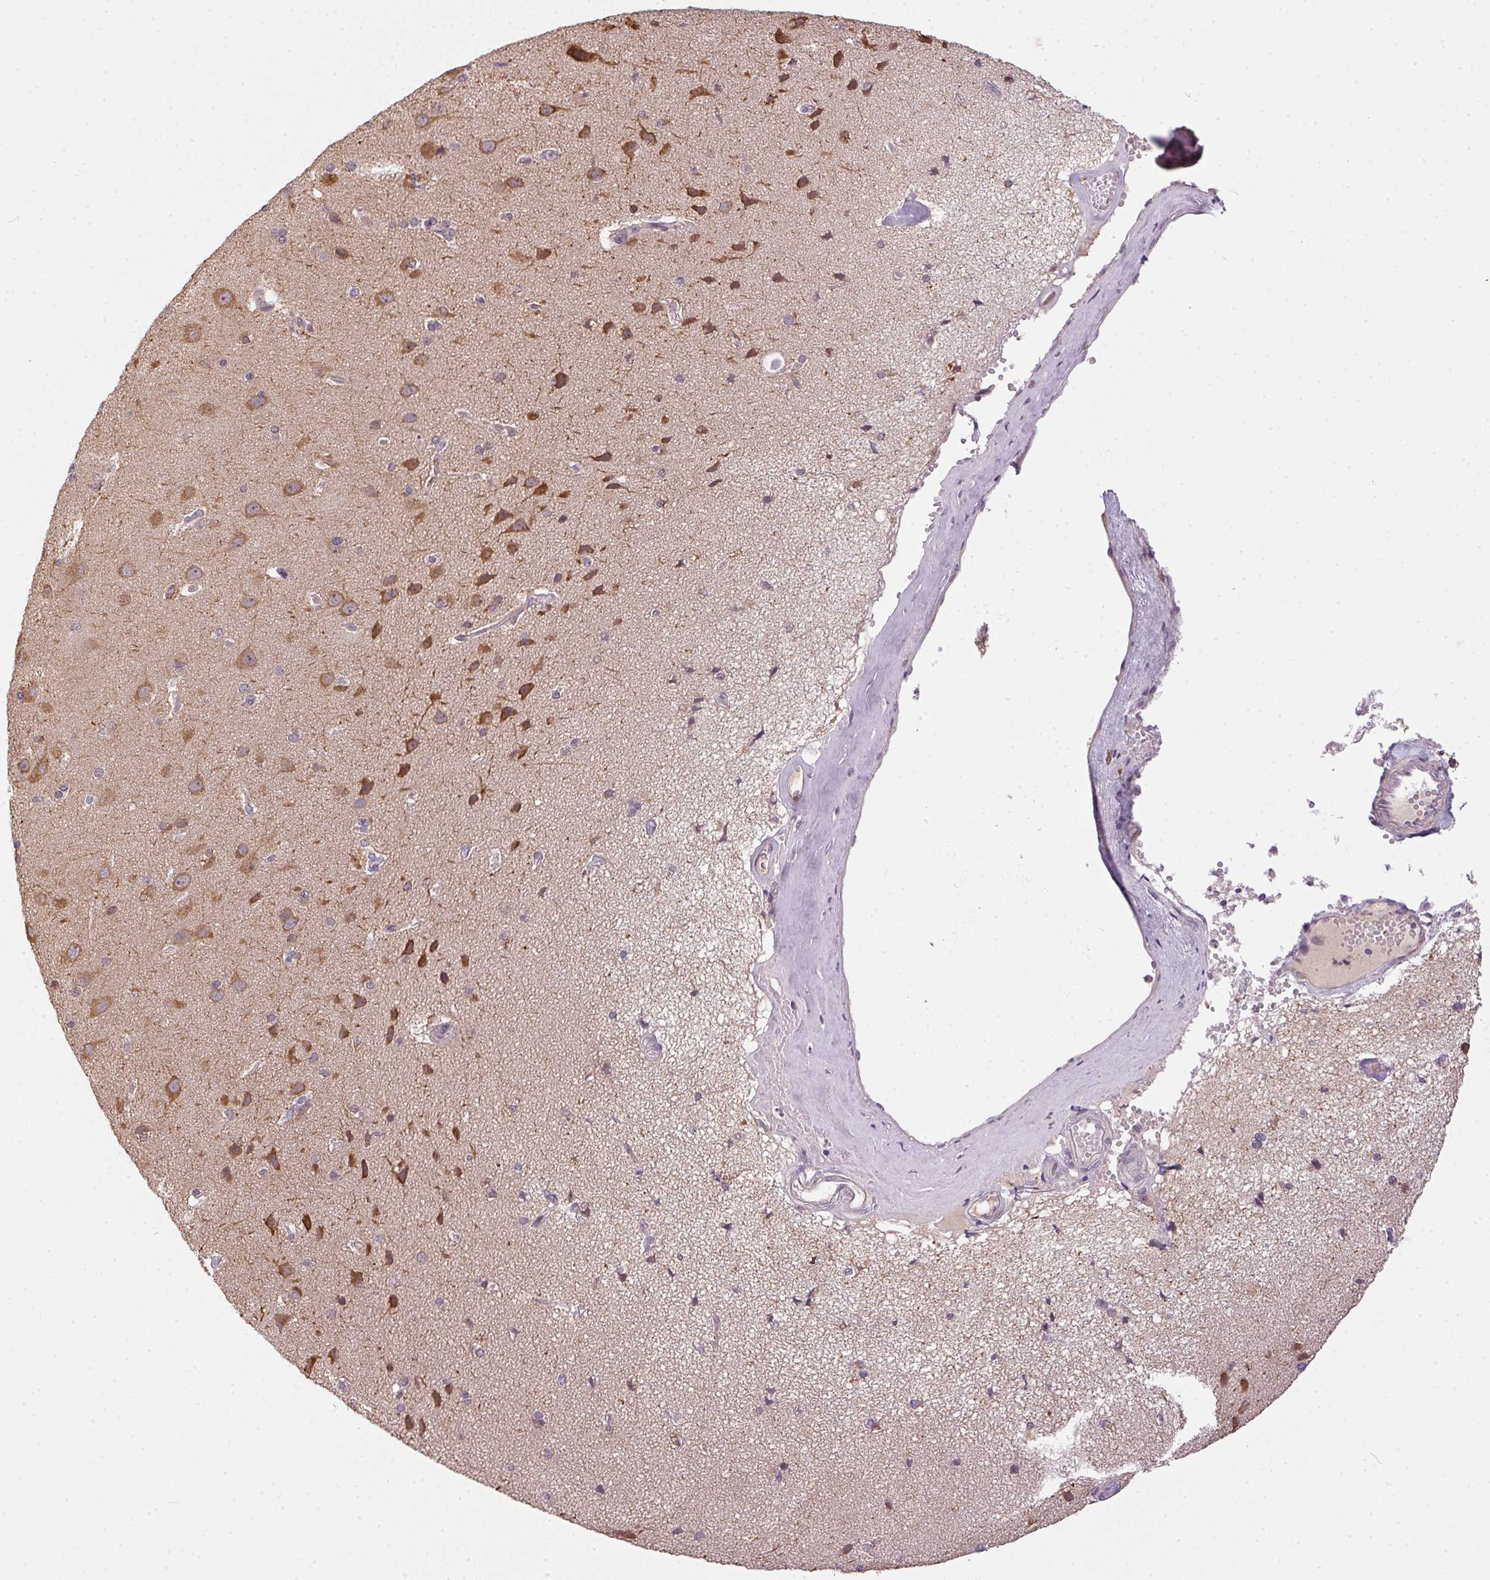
{"staining": {"intensity": "negative", "quantity": "none", "location": "none"}, "tissue": "cerebral cortex", "cell_type": "Endothelial cells", "image_type": "normal", "snomed": [{"axis": "morphology", "description": "Normal tissue, NOS"}, {"axis": "morphology", "description": "Glioma, malignant, High grade"}, {"axis": "topography", "description": "Cerebral cortex"}], "caption": "Immunohistochemical staining of unremarkable human cerebral cortex shows no significant positivity in endothelial cells. The staining is performed using DAB brown chromogen with nuclei counter-stained in using hematoxylin.", "gene": "CFAP92", "patient": {"sex": "male", "age": 71}}